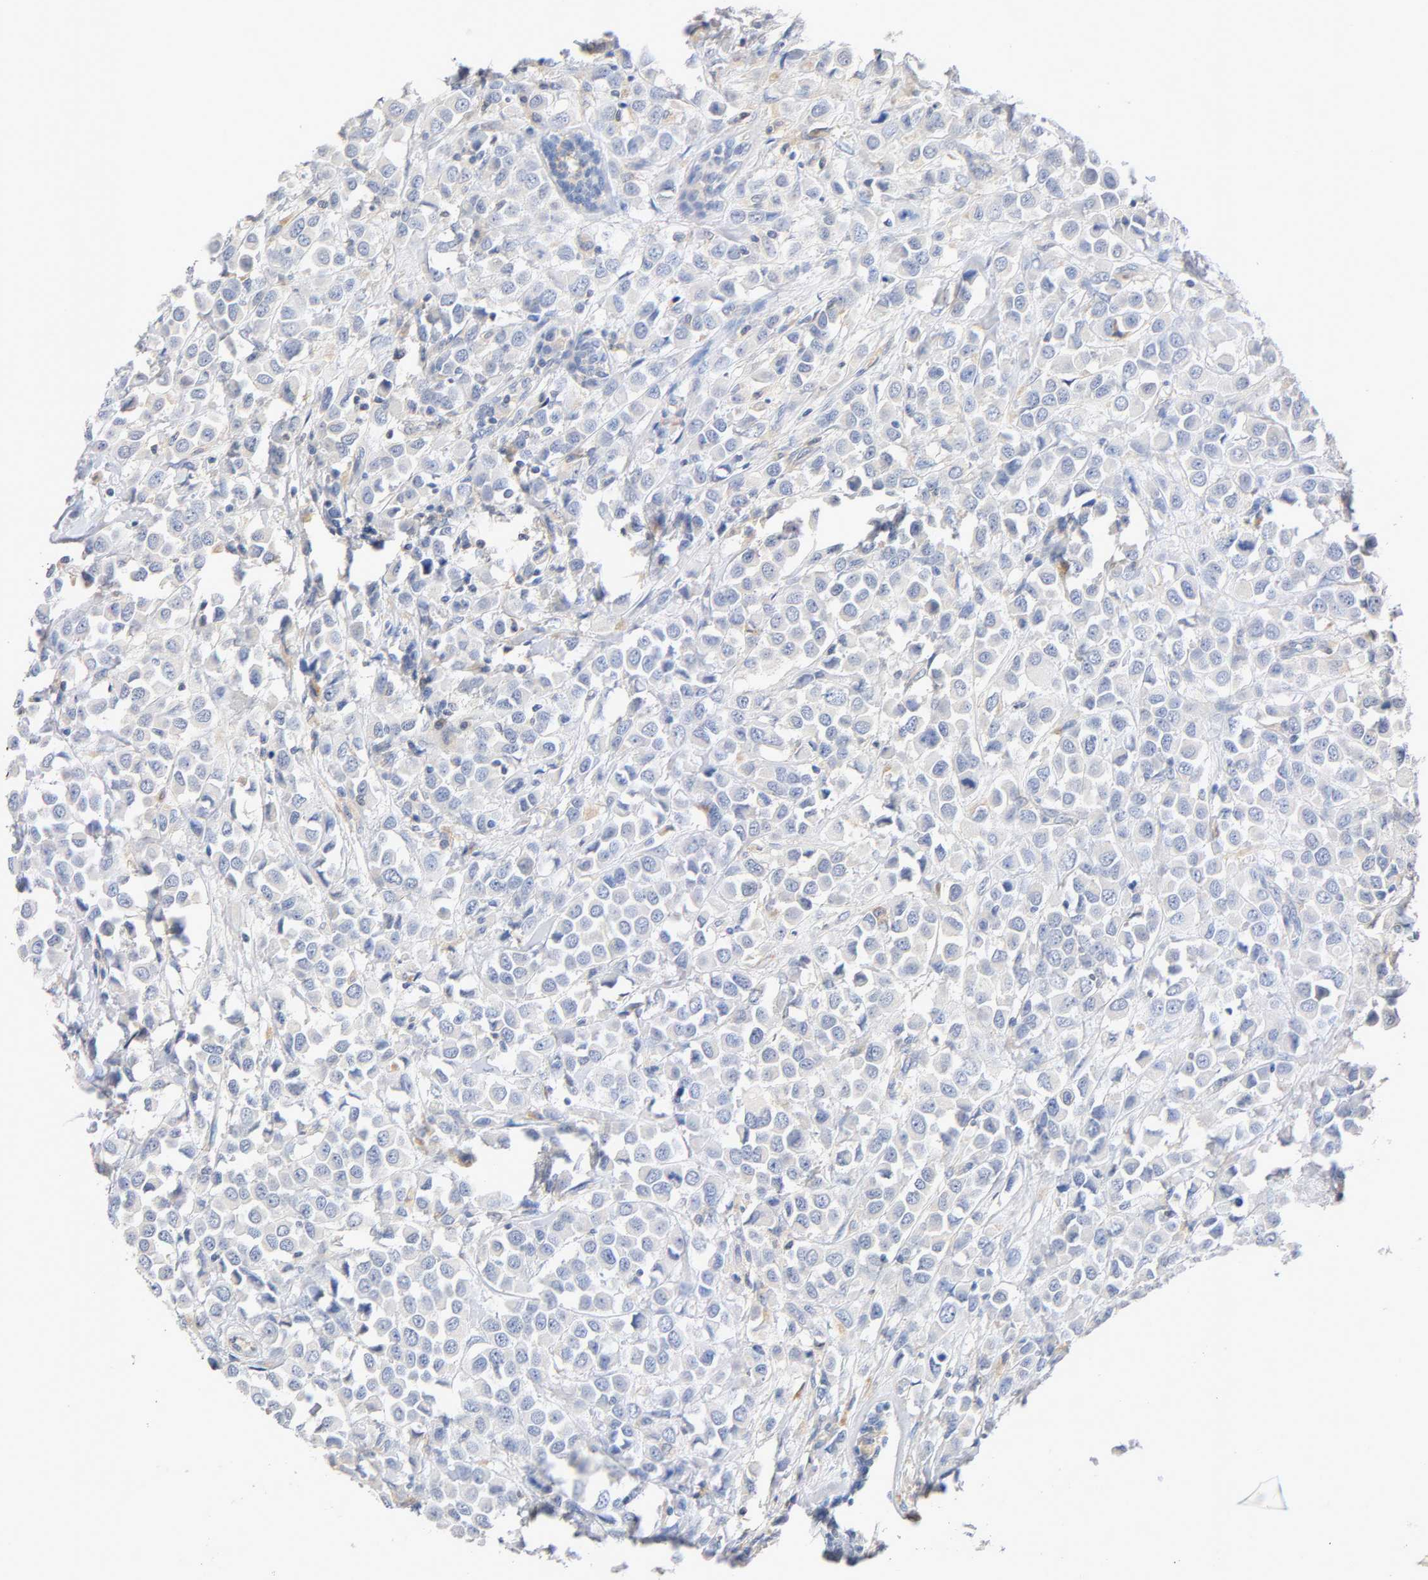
{"staining": {"intensity": "negative", "quantity": "none", "location": "none"}, "tissue": "breast cancer", "cell_type": "Tumor cells", "image_type": "cancer", "snomed": [{"axis": "morphology", "description": "Duct carcinoma"}, {"axis": "topography", "description": "Breast"}], "caption": "Breast cancer was stained to show a protein in brown. There is no significant positivity in tumor cells.", "gene": "MALT1", "patient": {"sex": "female", "age": 61}}